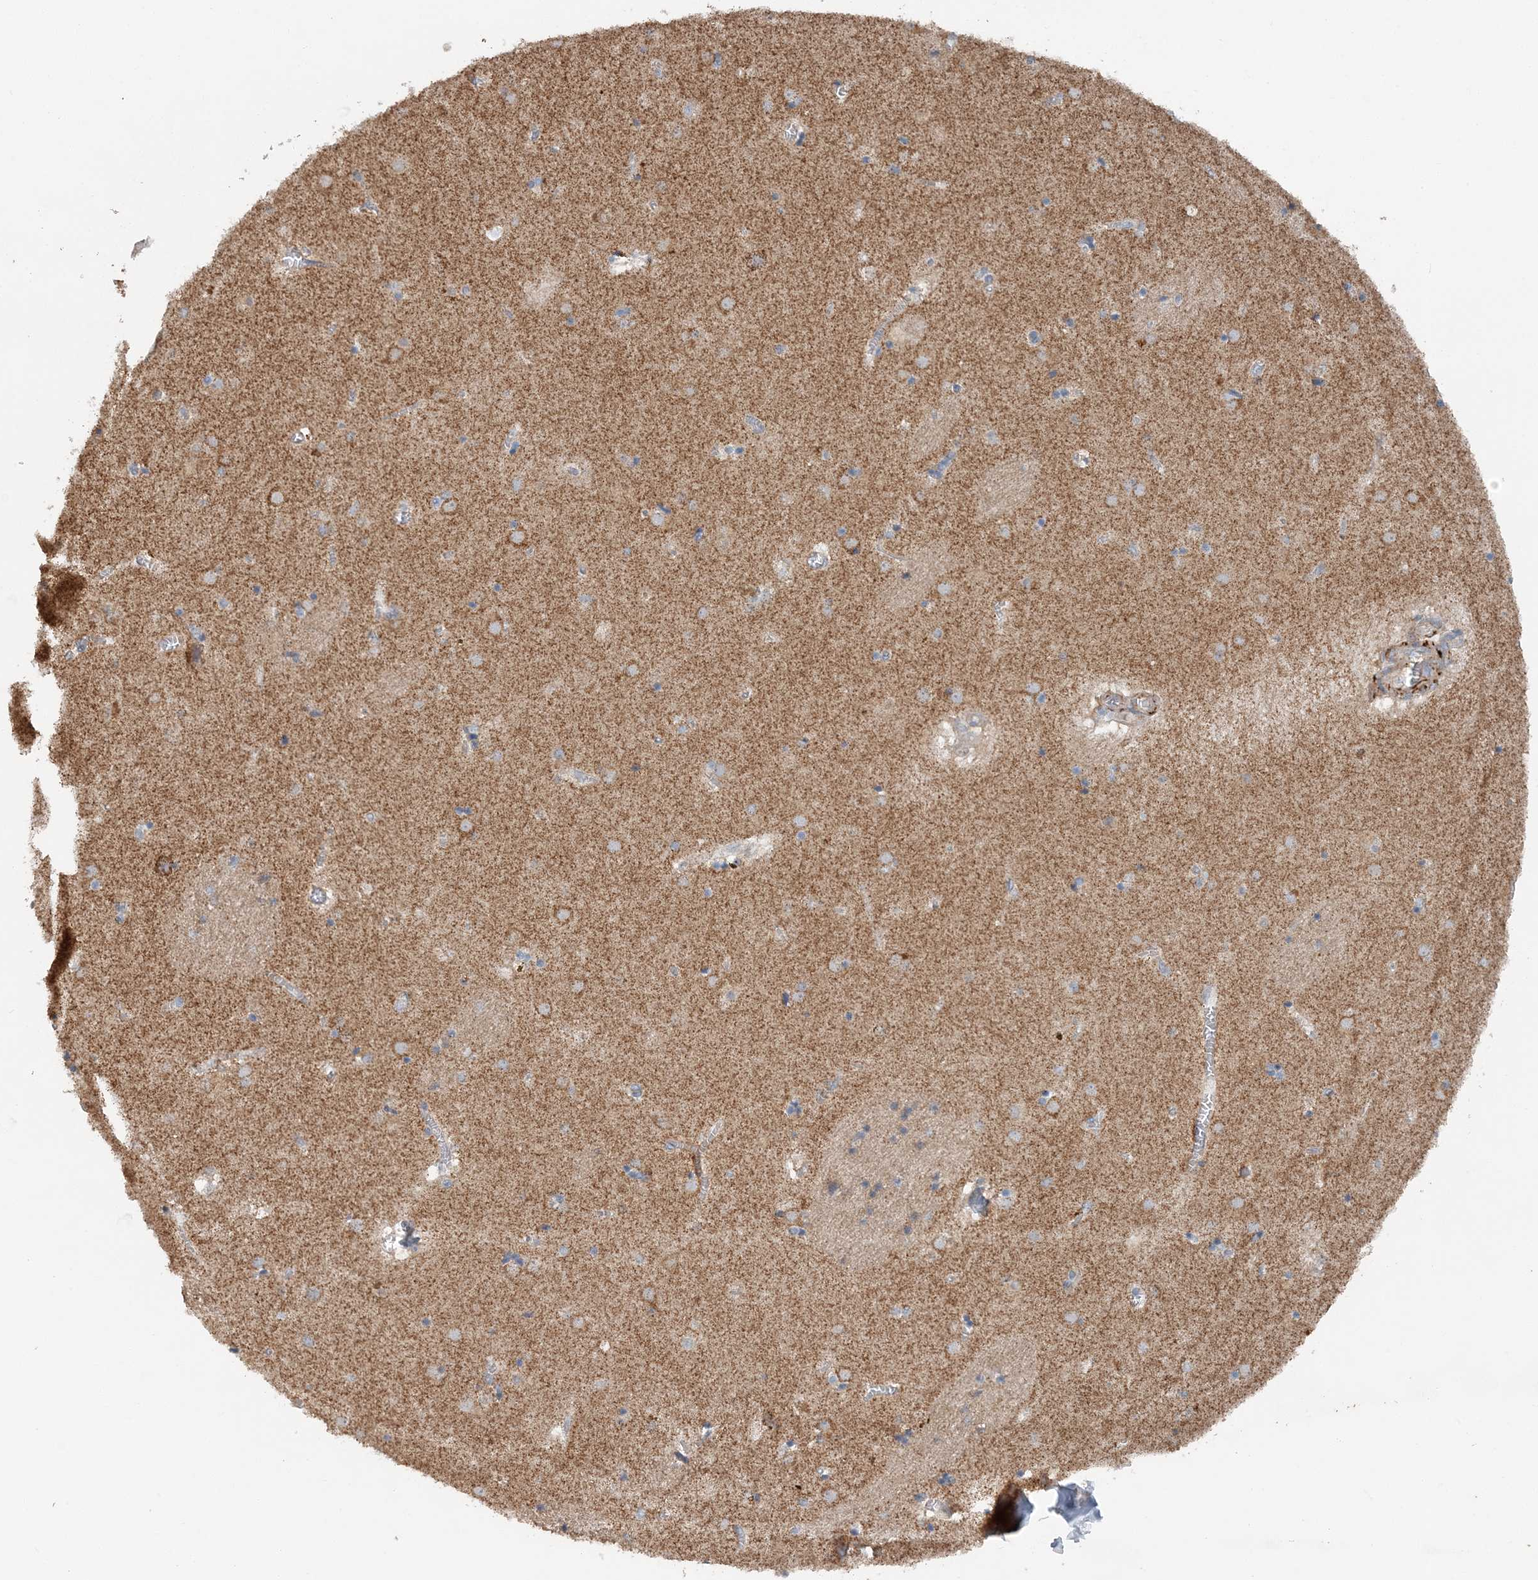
{"staining": {"intensity": "weak", "quantity": "<25%", "location": "cytoplasmic/membranous"}, "tissue": "caudate", "cell_type": "Glial cells", "image_type": "normal", "snomed": [{"axis": "morphology", "description": "Normal tissue, NOS"}, {"axis": "topography", "description": "Lateral ventricle wall"}], "caption": "Human caudate stained for a protein using immunohistochemistry (IHC) shows no staining in glial cells.", "gene": "SPRY2", "patient": {"sex": "male", "age": 70}}